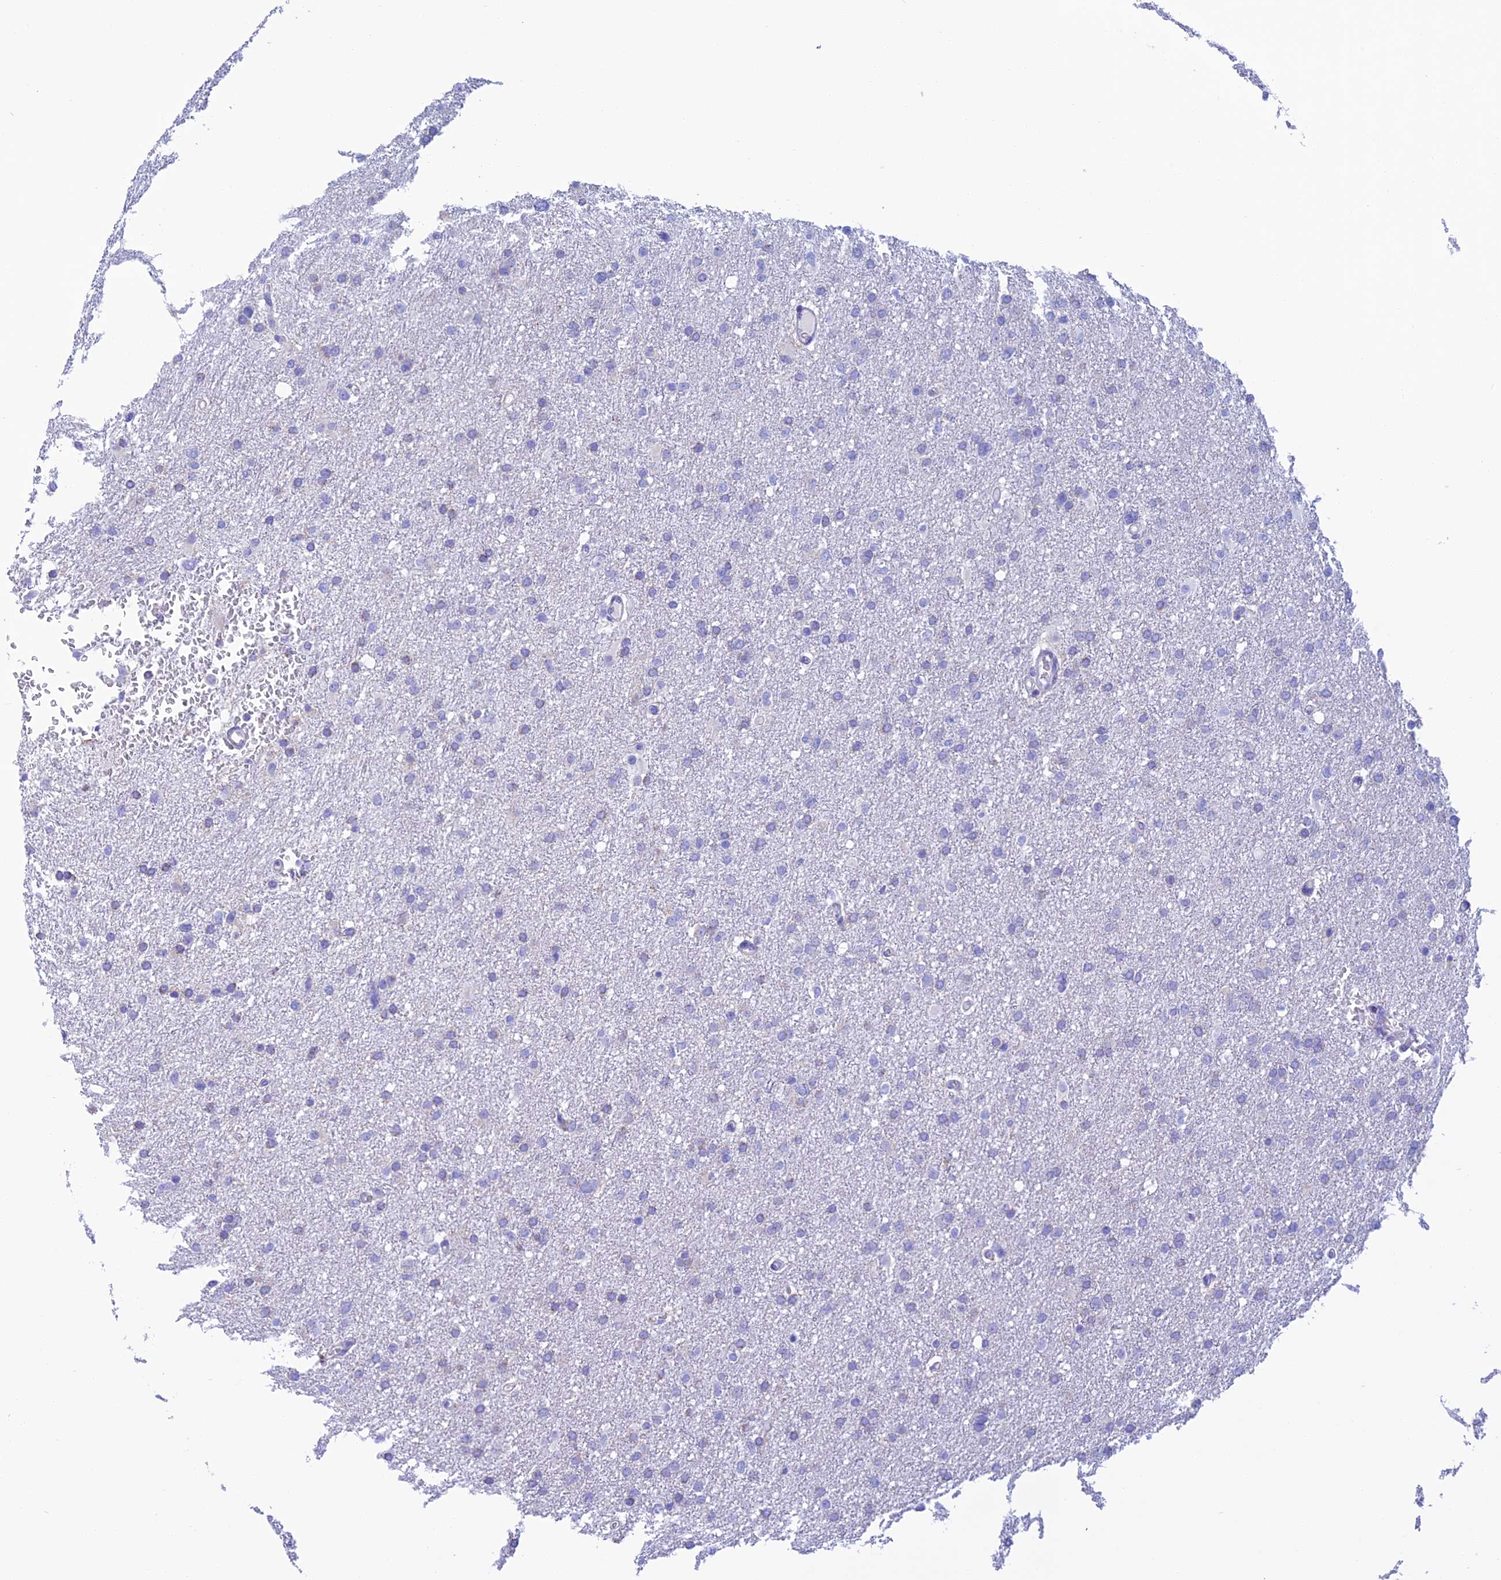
{"staining": {"intensity": "negative", "quantity": "none", "location": "none"}, "tissue": "glioma", "cell_type": "Tumor cells", "image_type": "cancer", "snomed": [{"axis": "morphology", "description": "Glioma, malignant, High grade"}, {"axis": "topography", "description": "Cerebral cortex"}], "caption": "Tumor cells show no significant staining in malignant high-grade glioma.", "gene": "NXPE4", "patient": {"sex": "female", "age": 36}}